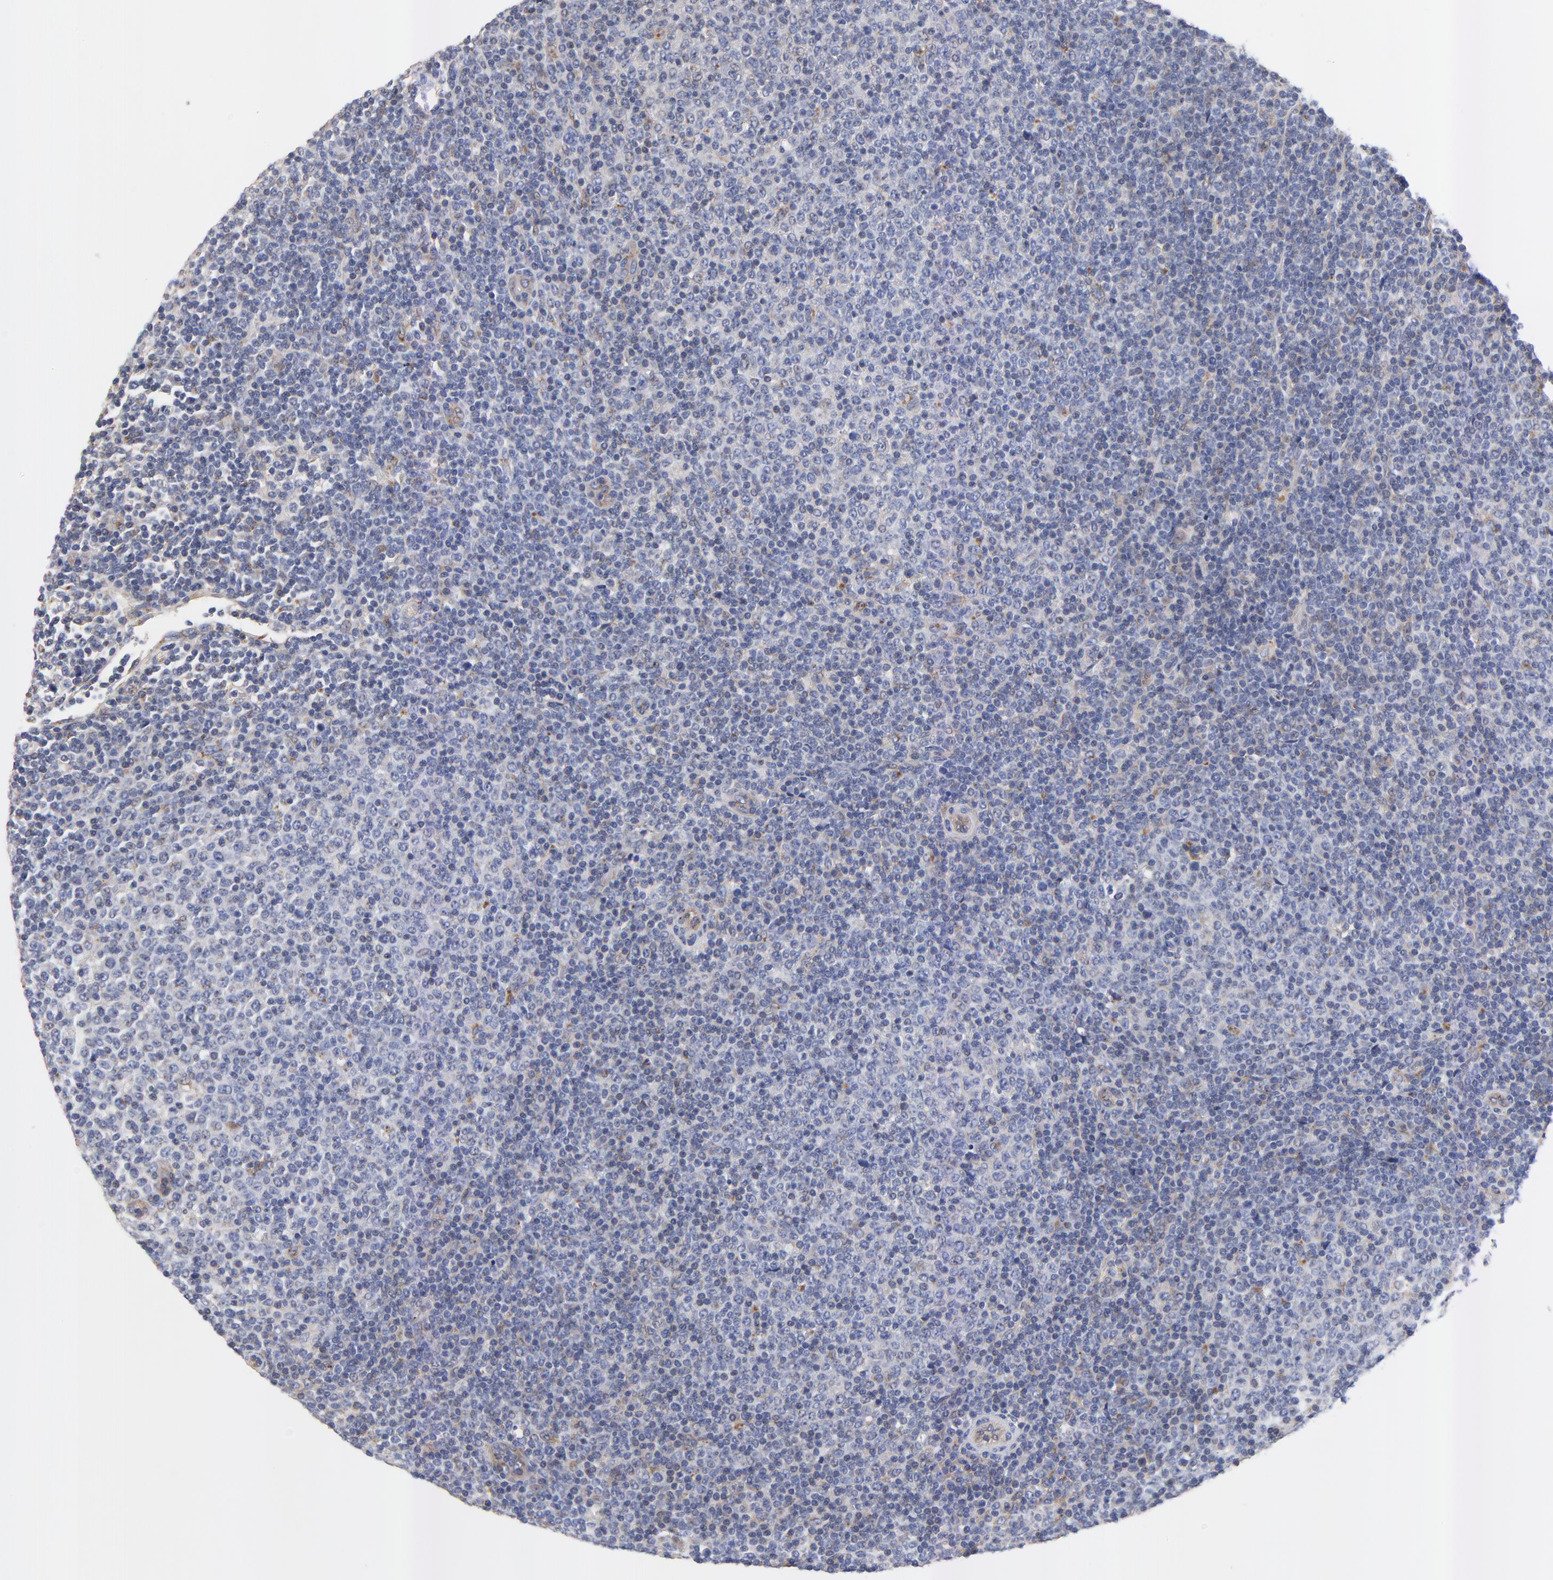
{"staining": {"intensity": "negative", "quantity": "none", "location": "none"}, "tissue": "lymphoma", "cell_type": "Tumor cells", "image_type": "cancer", "snomed": [{"axis": "morphology", "description": "Malignant lymphoma, non-Hodgkin's type, Low grade"}, {"axis": "topography", "description": "Lymph node"}], "caption": "High magnification brightfield microscopy of malignant lymphoma, non-Hodgkin's type (low-grade) stained with DAB (3,3'-diaminobenzidine) (brown) and counterstained with hematoxylin (blue): tumor cells show no significant expression.", "gene": "FBXL2", "patient": {"sex": "male", "age": 70}}